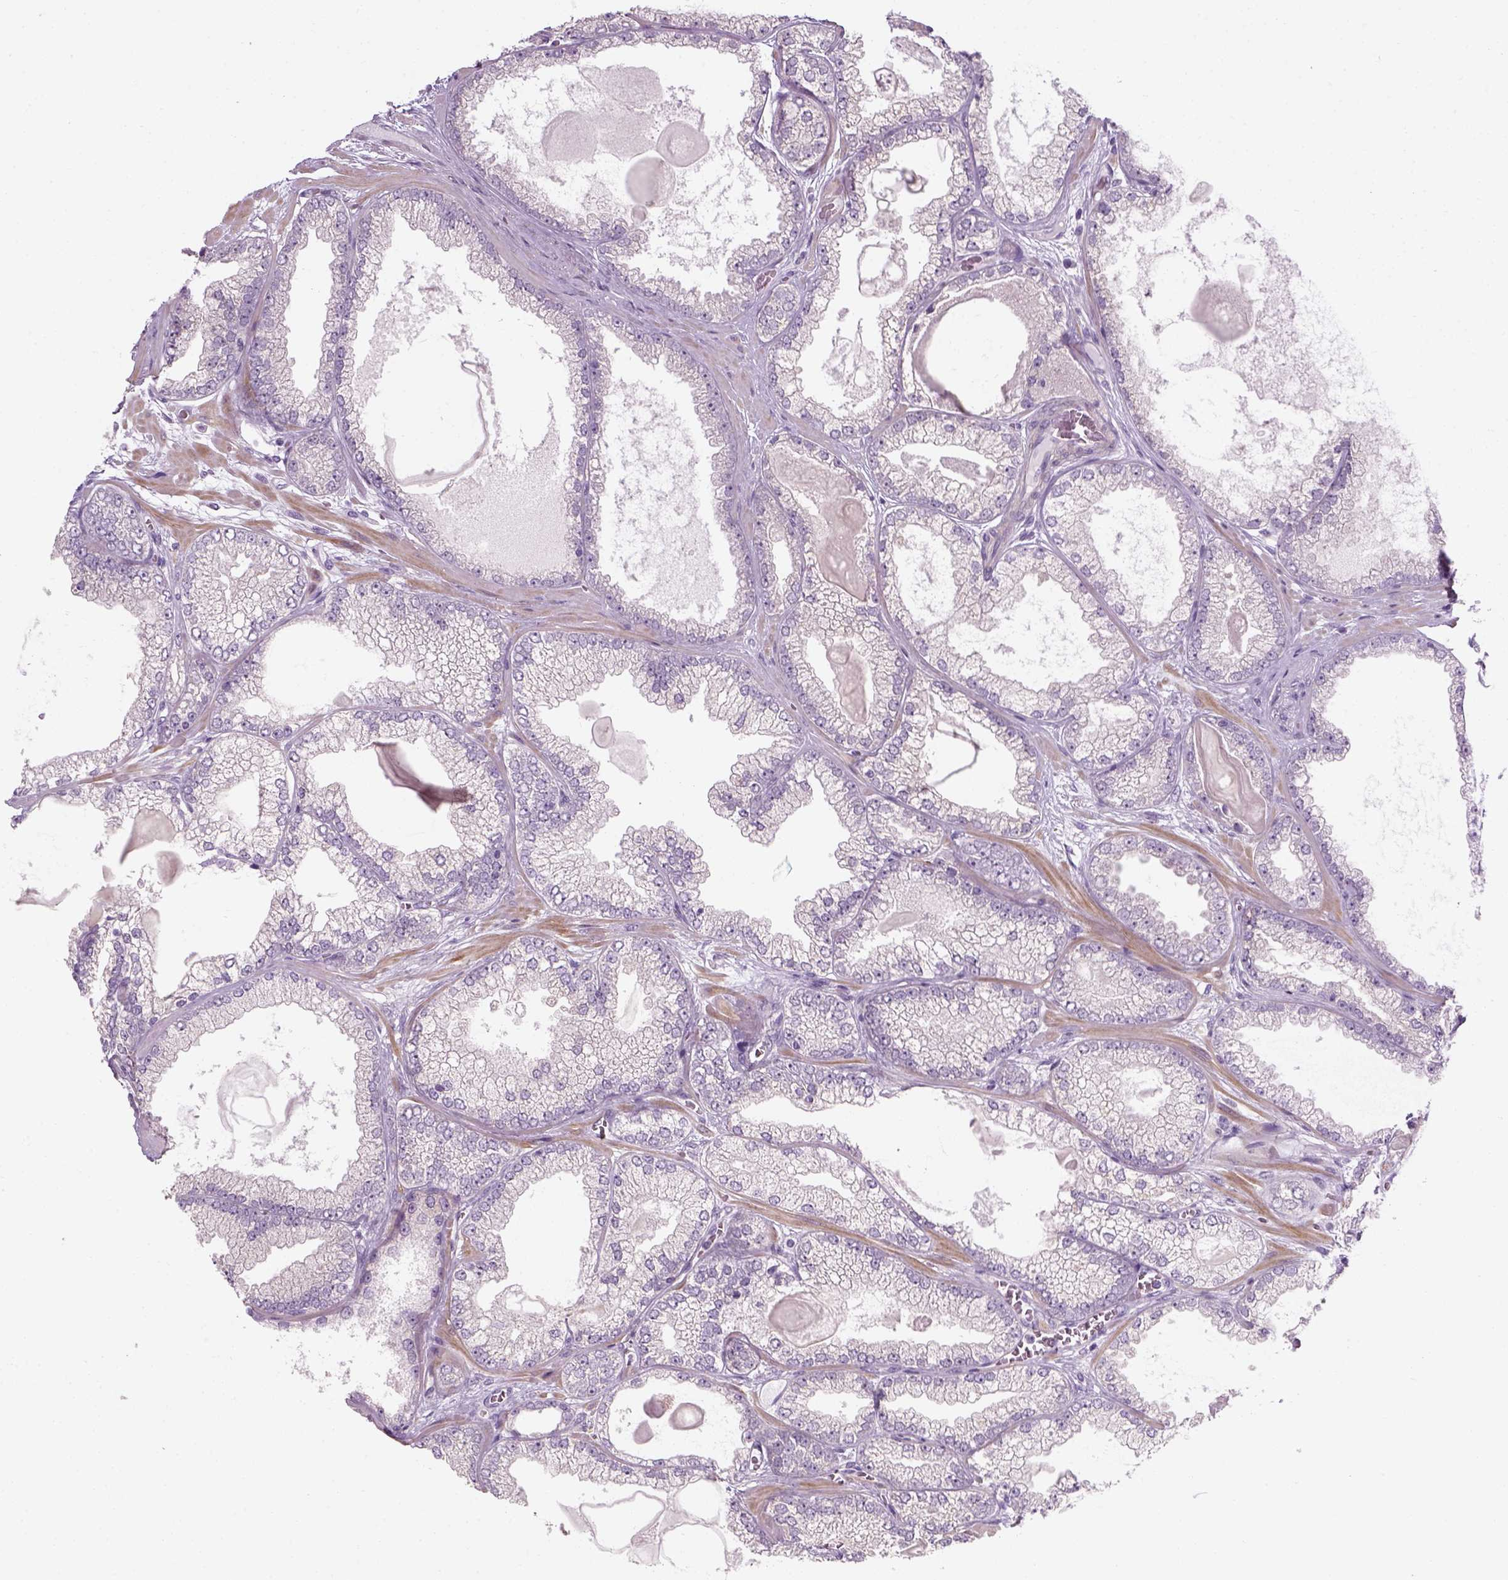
{"staining": {"intensity": "negative", "quantity": "none", "location": "none"}, "tissue": "prostate cancer", "cell_type": "Tumor cells", "image_type": "cancer", "snomed": [{"axis": "morphology", "description": "Adenocarcinoma, Low grade"}, {"axis": "topography", "description": "Prostate"}], "caption": "Immunohistochemistry (IHC) image of neoplastic tissue: prostate low-grade adenocarcinoma stained with DAB (3,3'-diaminobenzidine) exhibits no significant protein expression in tumor cells.", "gene": "ELOVL3", "patient": {"sex": "male", "age": 57}}